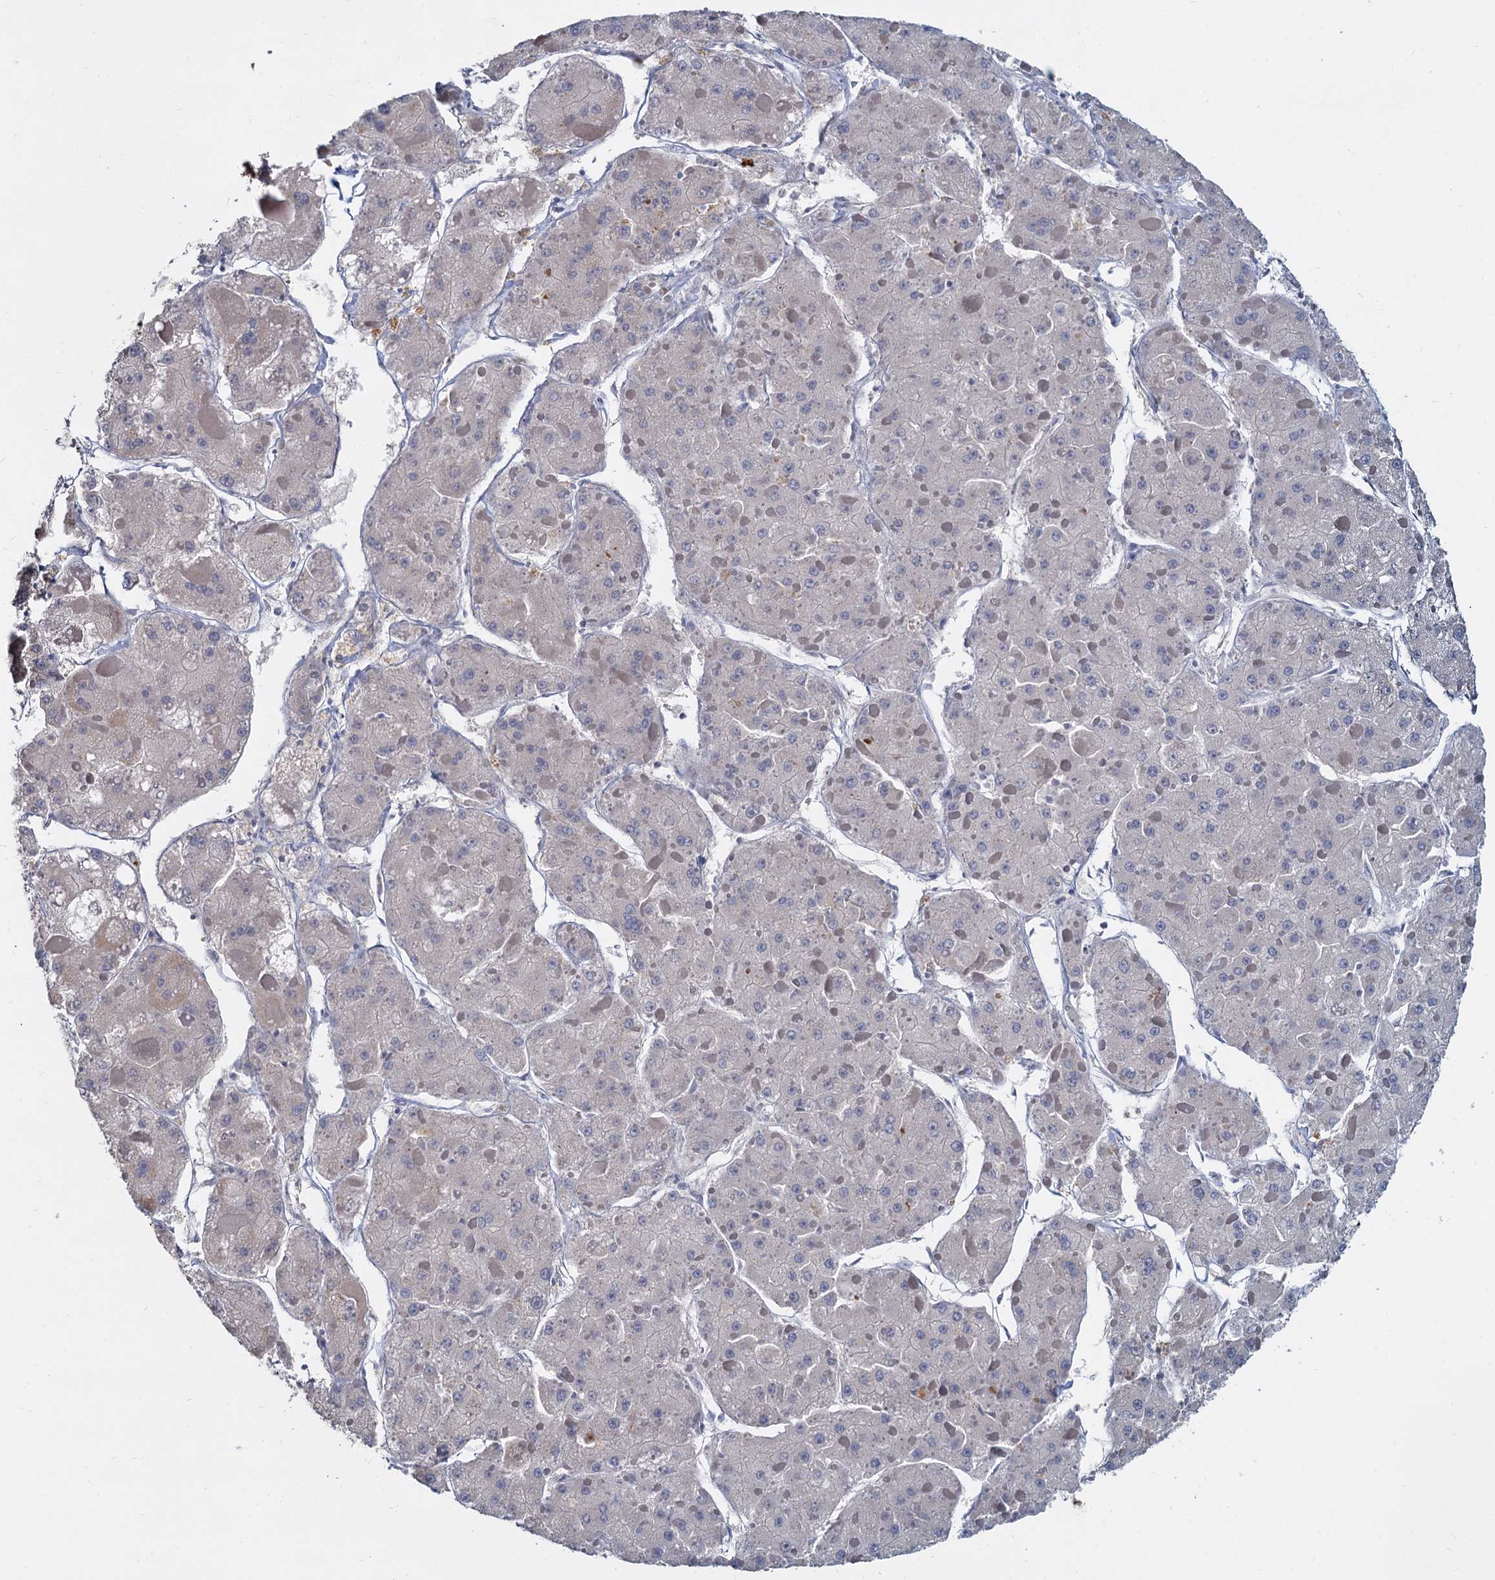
{"staining": {"intensity": "negative", "quantity": "none", "location": "none"}, "tissue": "liver cancer", "cell_type": "Tumor cells", "image_type": "cancer", "snomed": [{"axis": "morphology", "description": "Carcinoma, Hepatocellular, NOS"}, {"axis": "topography", "description": "Liver"}], "caption": "High power microscopy histopathology image of an immunohistochemistry (IHC) micrograph of liver cancer (hepatocellular carcinoma), revealing no significant positivity in tumor cells.", "gene": "ACSM3", "patient": {"sex": "female", "age": 73}}